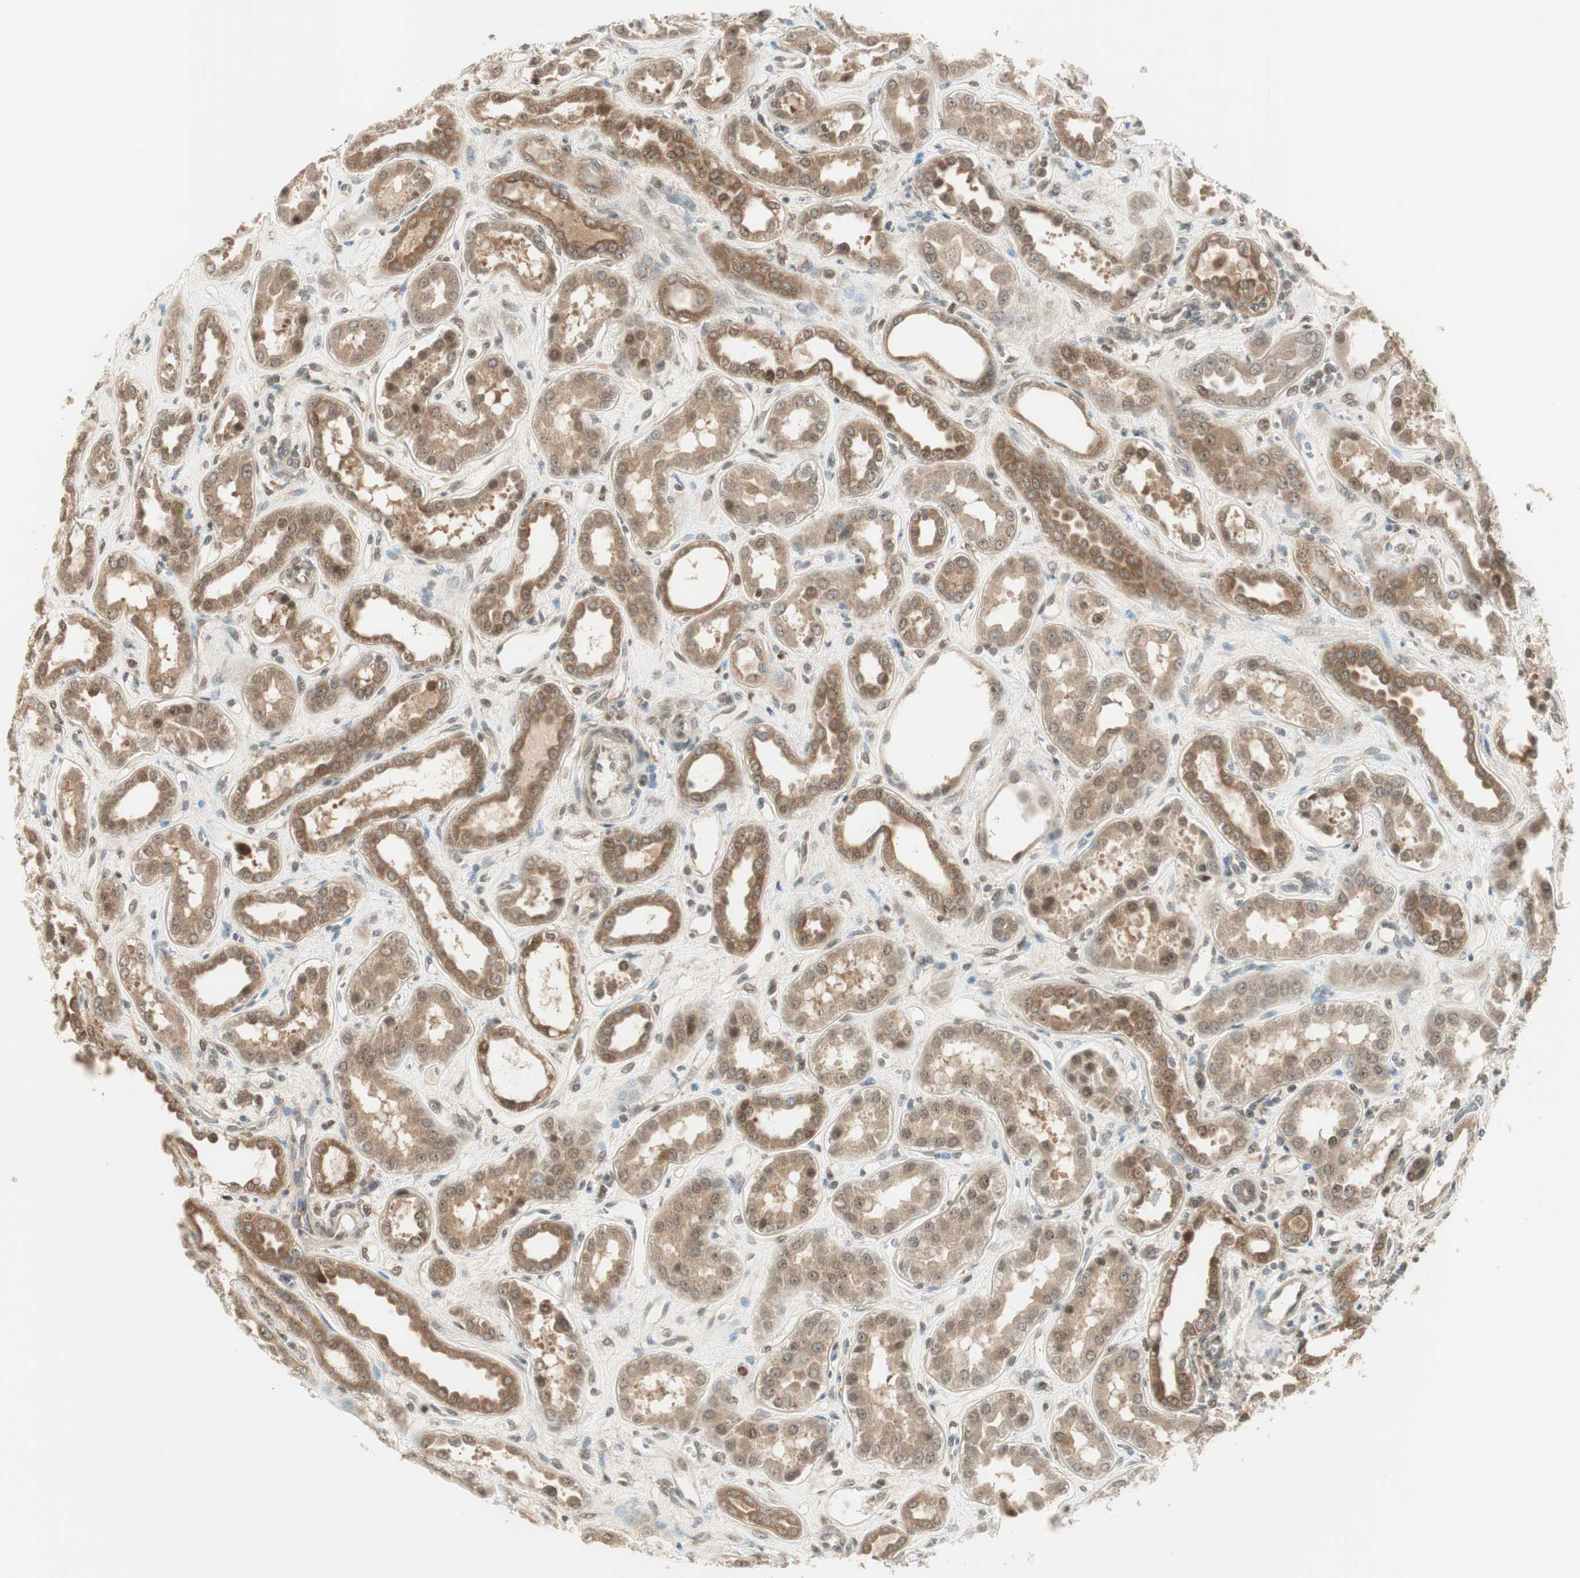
{"staining": {"intensity": "weak", "quantity": "<25%", "location": "cytoplasmic/membranous,nuclear"}, "tissue": "kidney", "cell_type": "Cells in glomeruli", "image_type": "normal", "snomed": [{"axis": "morphology", "description": "Normal tissue, NOS"}, {"axis": "topography", "description": "Kidney"}], "caption": "Immunohistochemical staining of benign human kidney demonstrates no significant expression in cells in glomeruli.", "gene": "IPO5", "patient": {"sex": "male", "age": 59}}